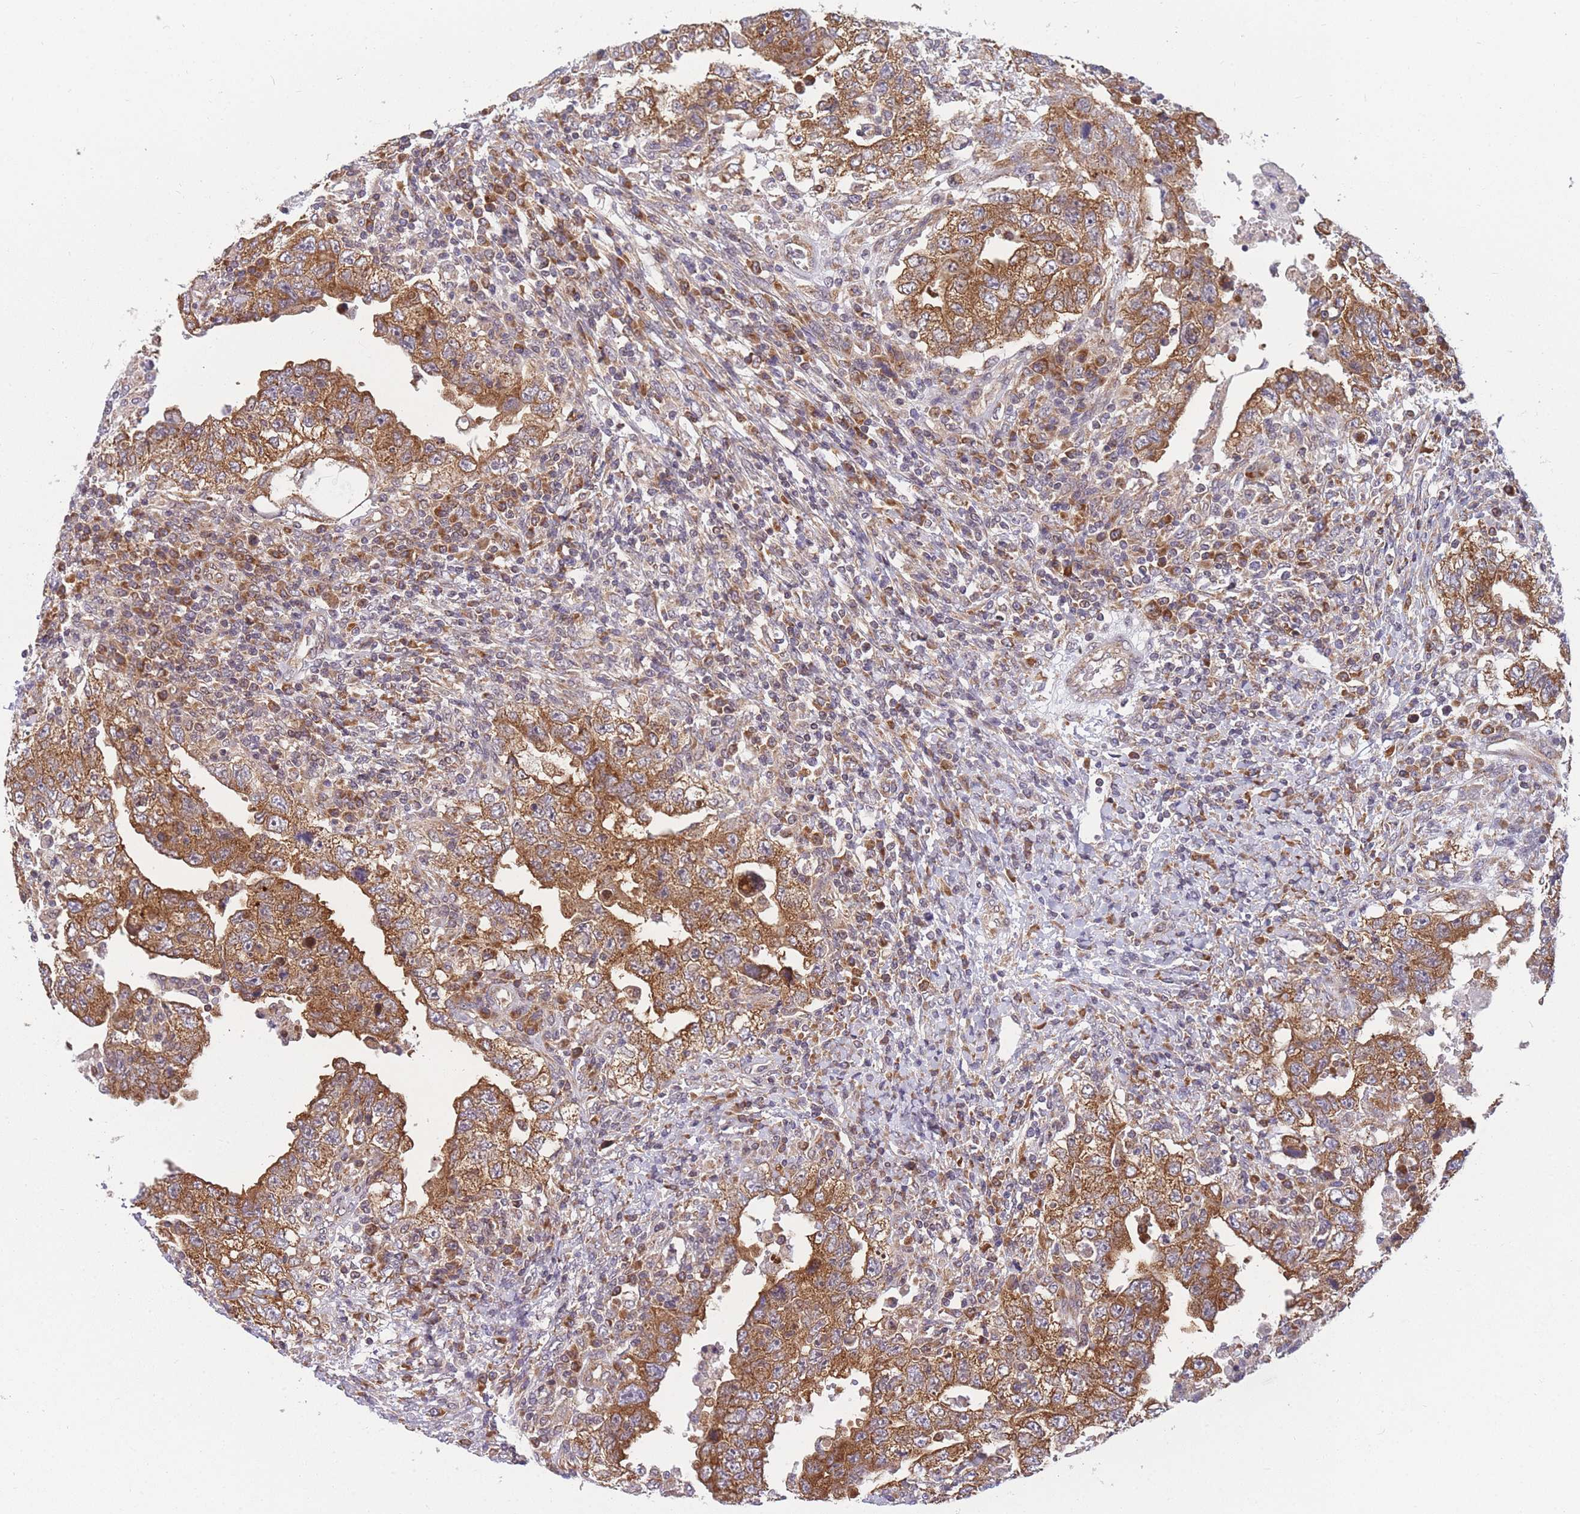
{"staining": {"intensity": "moderate", "quantity": ">75%", "location": "cytoplasmic/membranous"}, "tissue": "testis cancer", "cell_type": "Tumor cells", "image_type": "cancer", "snomed": [{"axis": "morphology", "description": "Carcinoma, Embryonal, NOS"}, {"axis": "topography", "description": "Testis"}], "caption": "Immunohistochemistry (IHC) histopathology image of testis cancer stained for a protein (brown), which shows medium levels of moderate cytoplasmic/membranous staining in about >75% of tumor cells.", "gene": "MRPL23", "patient": {"sex": "male", "age": 26}}